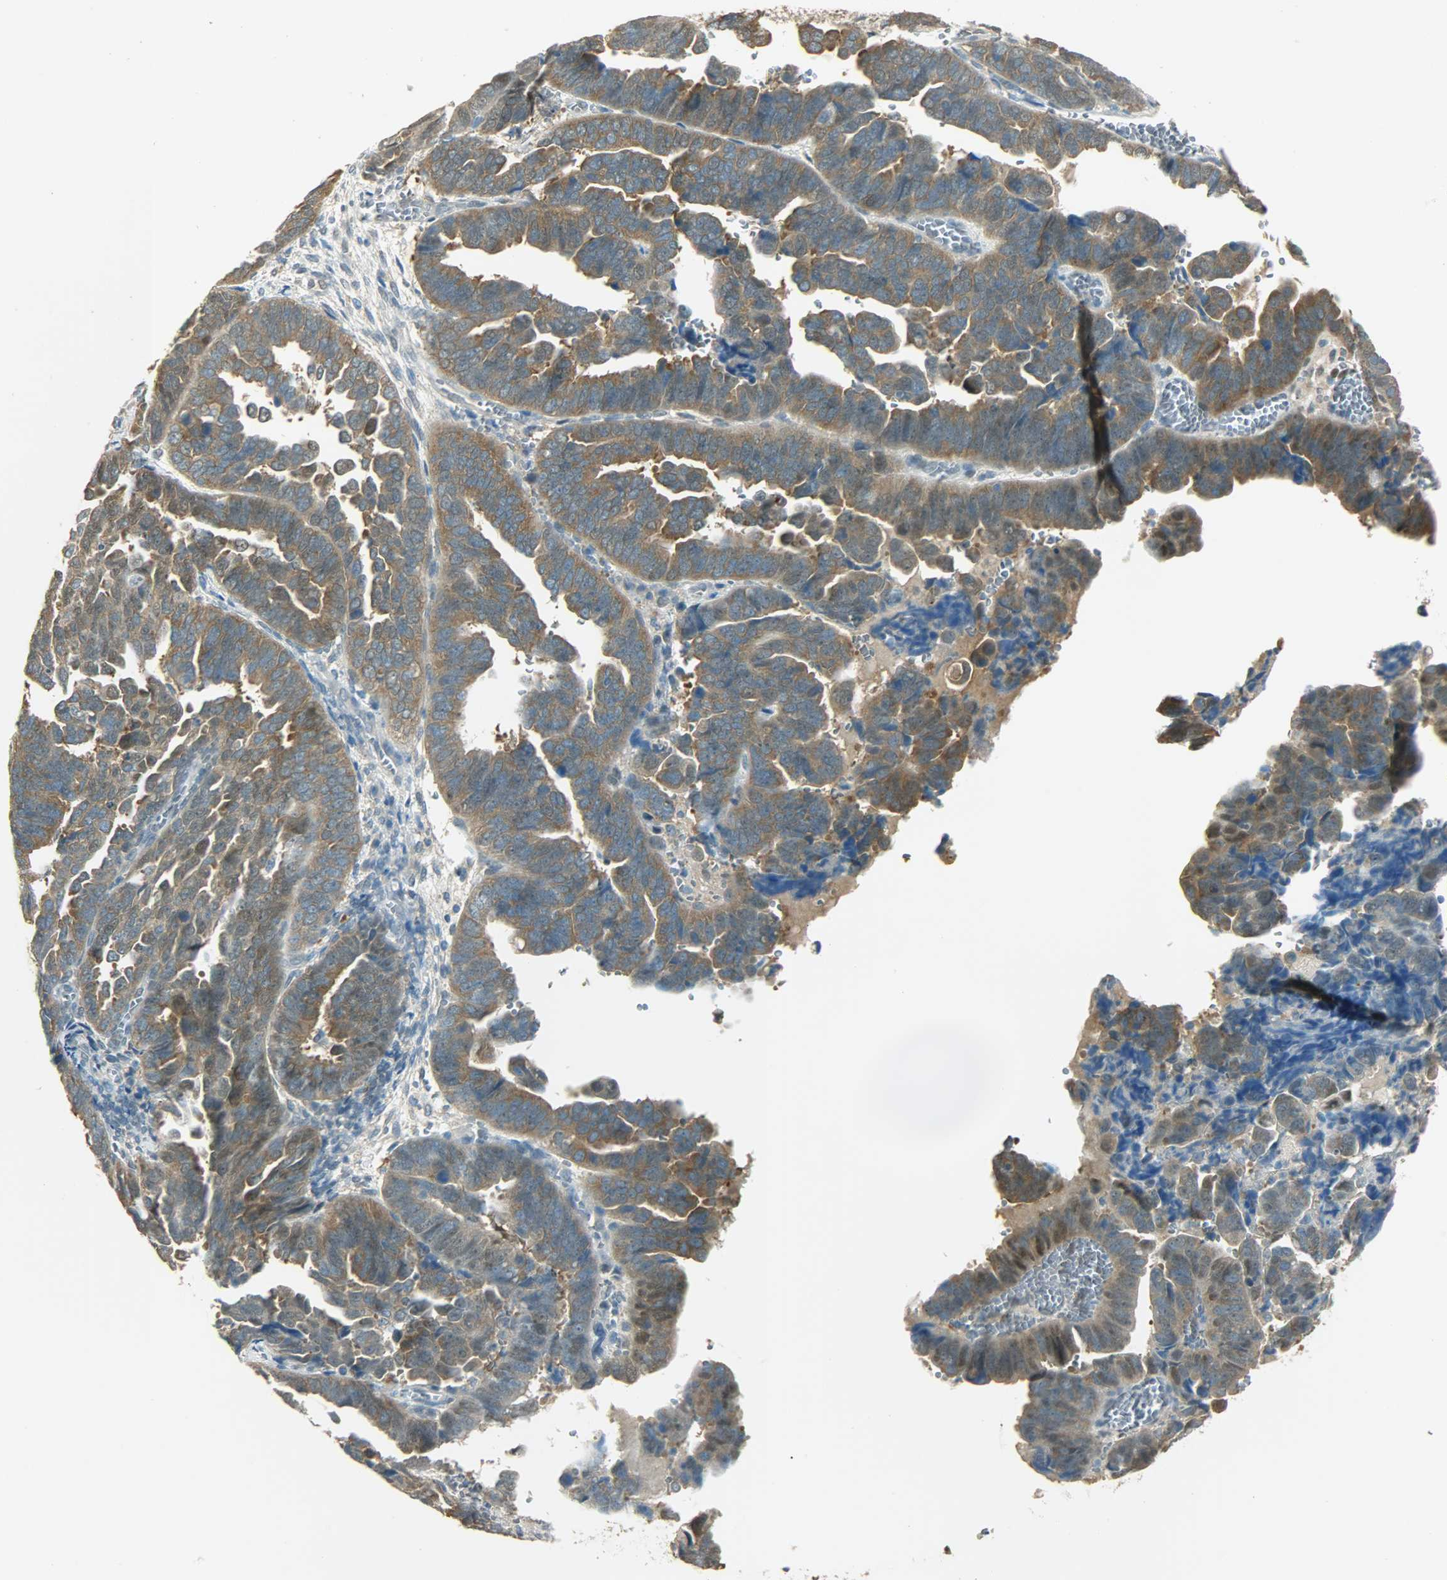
{"staining": {"intensity": "moderate", "quantity": ">75%", "location": "cytoplasmic/membranous"}, "tissue": "endometrial cancer", "cell_type": "Tumor cells", "image_type": "cancer", "snomed": [{"axis": "morphology", "description": "Adenocarcinoma, NOS"}, {"axis": "topography", "description": "Endometrium"}], "caption": "Immunohistochemistry histopathology image of endometrial cancer (adenocarcinoma) stained for a protein (brown), which reveals medium levels of moderate cytoplasmic/membranous positivity in about >75% of tumor cells.", "gene": "PRMT5", "patient": {"sex": "female", "age": 75}}